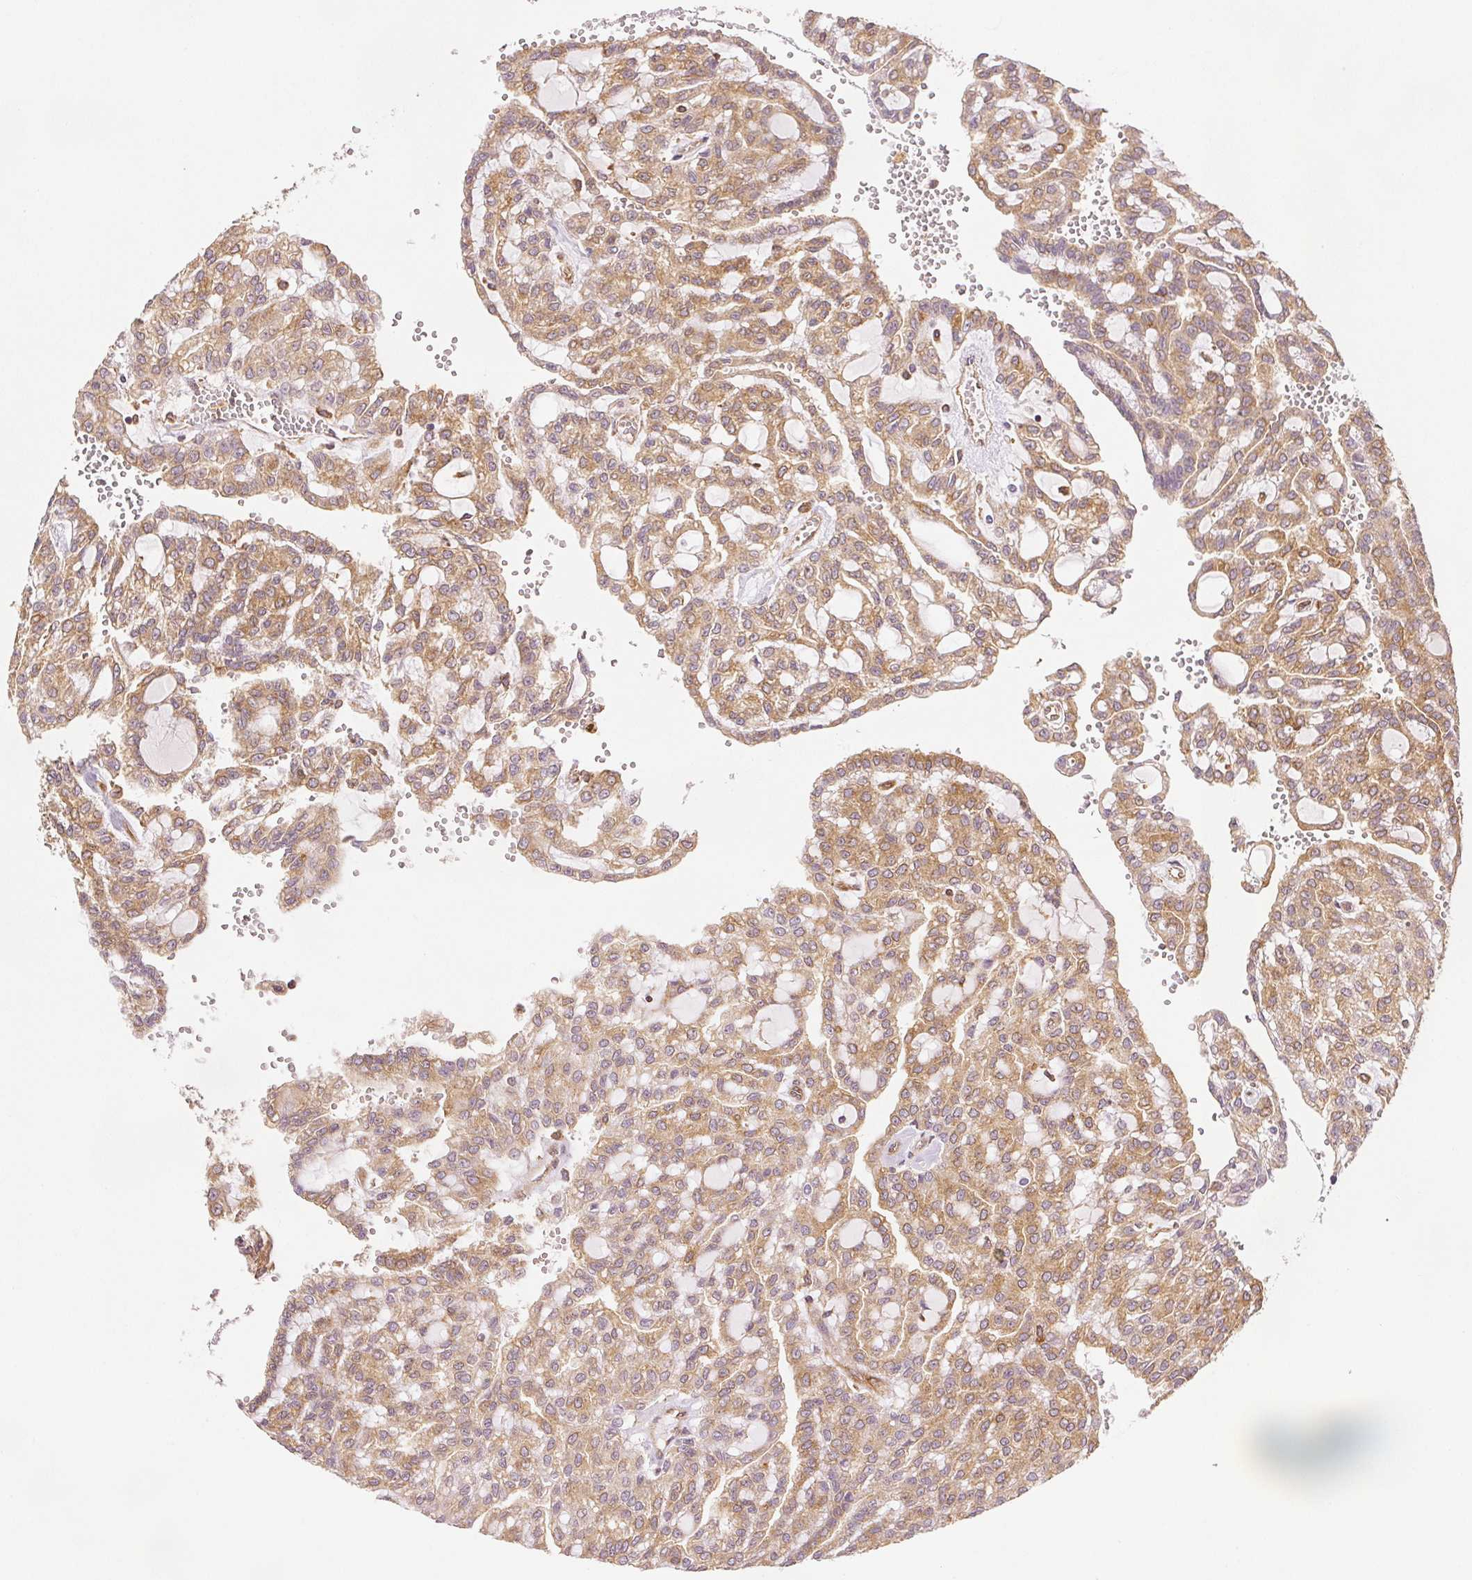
{"staining": {"intensity": "weak", "quantity": "25%-75%", "location": "cytoplasmic/membranous"}, "tissue": "renal cancer", "cell_type": "Tumor cells", "image_type": "cancer", "snomed": [{"axis": "morphology", "description": "Adenocarcinoma, NOS"}, {"axis": "topography", "description": "Kidney"}], "caption": "Weak cytoplasmic/membranous protein expression is appreciated in approximately 25%-75% of tumor cells in renal adenocarcinoma.", "gene": "DIAPH2", "patient": {"sex": "male", "age": 63}}